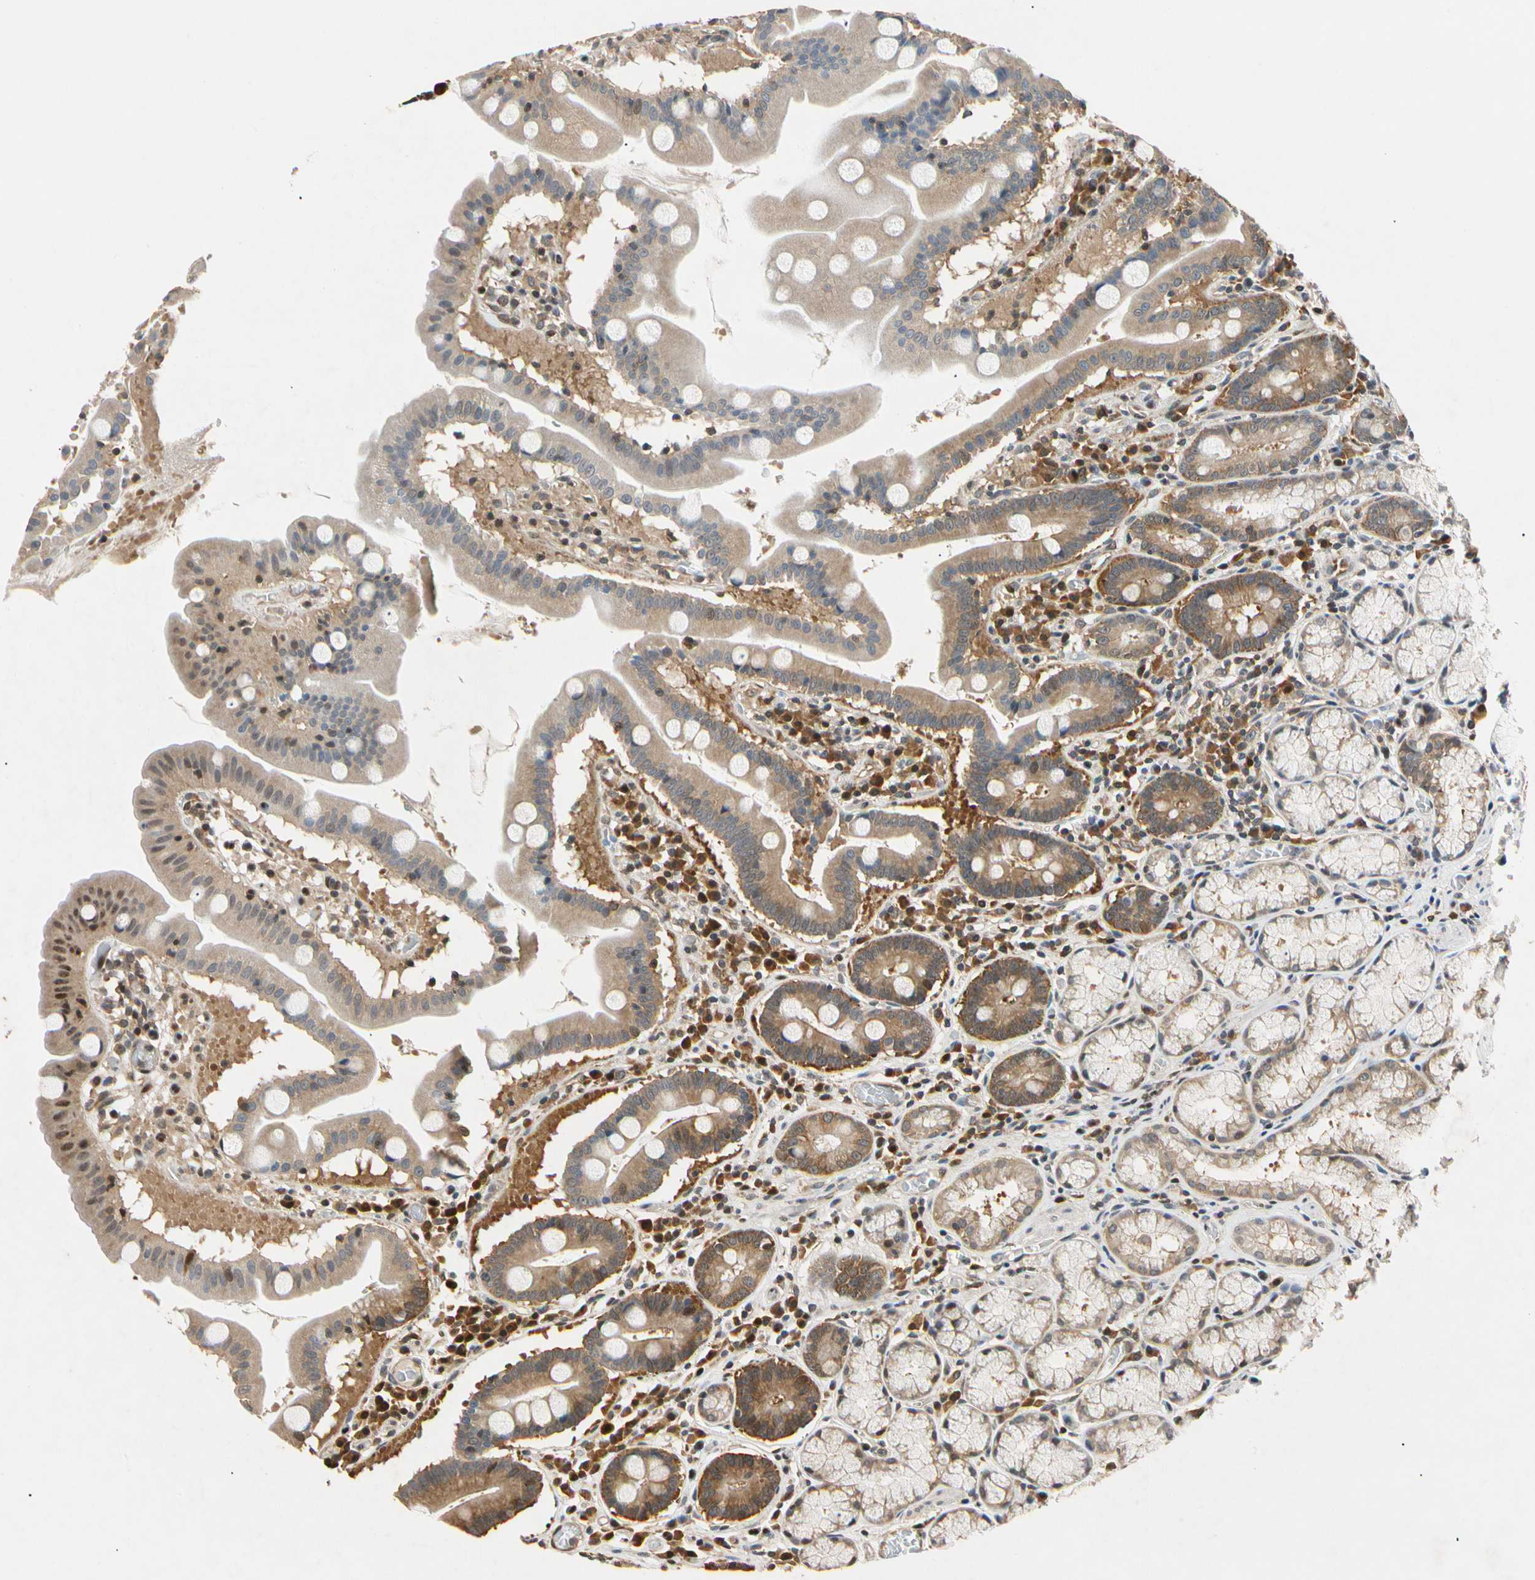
{"staining": {"intensity": "strong", "quantity": ">75%", "location": "cytoplasmic/membranous,nuclear"}, "tissue": "stomach", "cell_type": "Glandular cells", "image_type": "normal", "snomed": [{"axis": "morphology", "description": "Normal tissue, NOS"}, {"axis": "topography", "description": "Stomach, lower"}], "caption": "About >75% of glandular cells in unremarkable stomach show strong cytoplasmic/membranous,nuclear protein positivity as visualized by brown immunohistochemical staining.", "gene": "EIF1AX", "patient": {"sex": "male", "age": 56}}